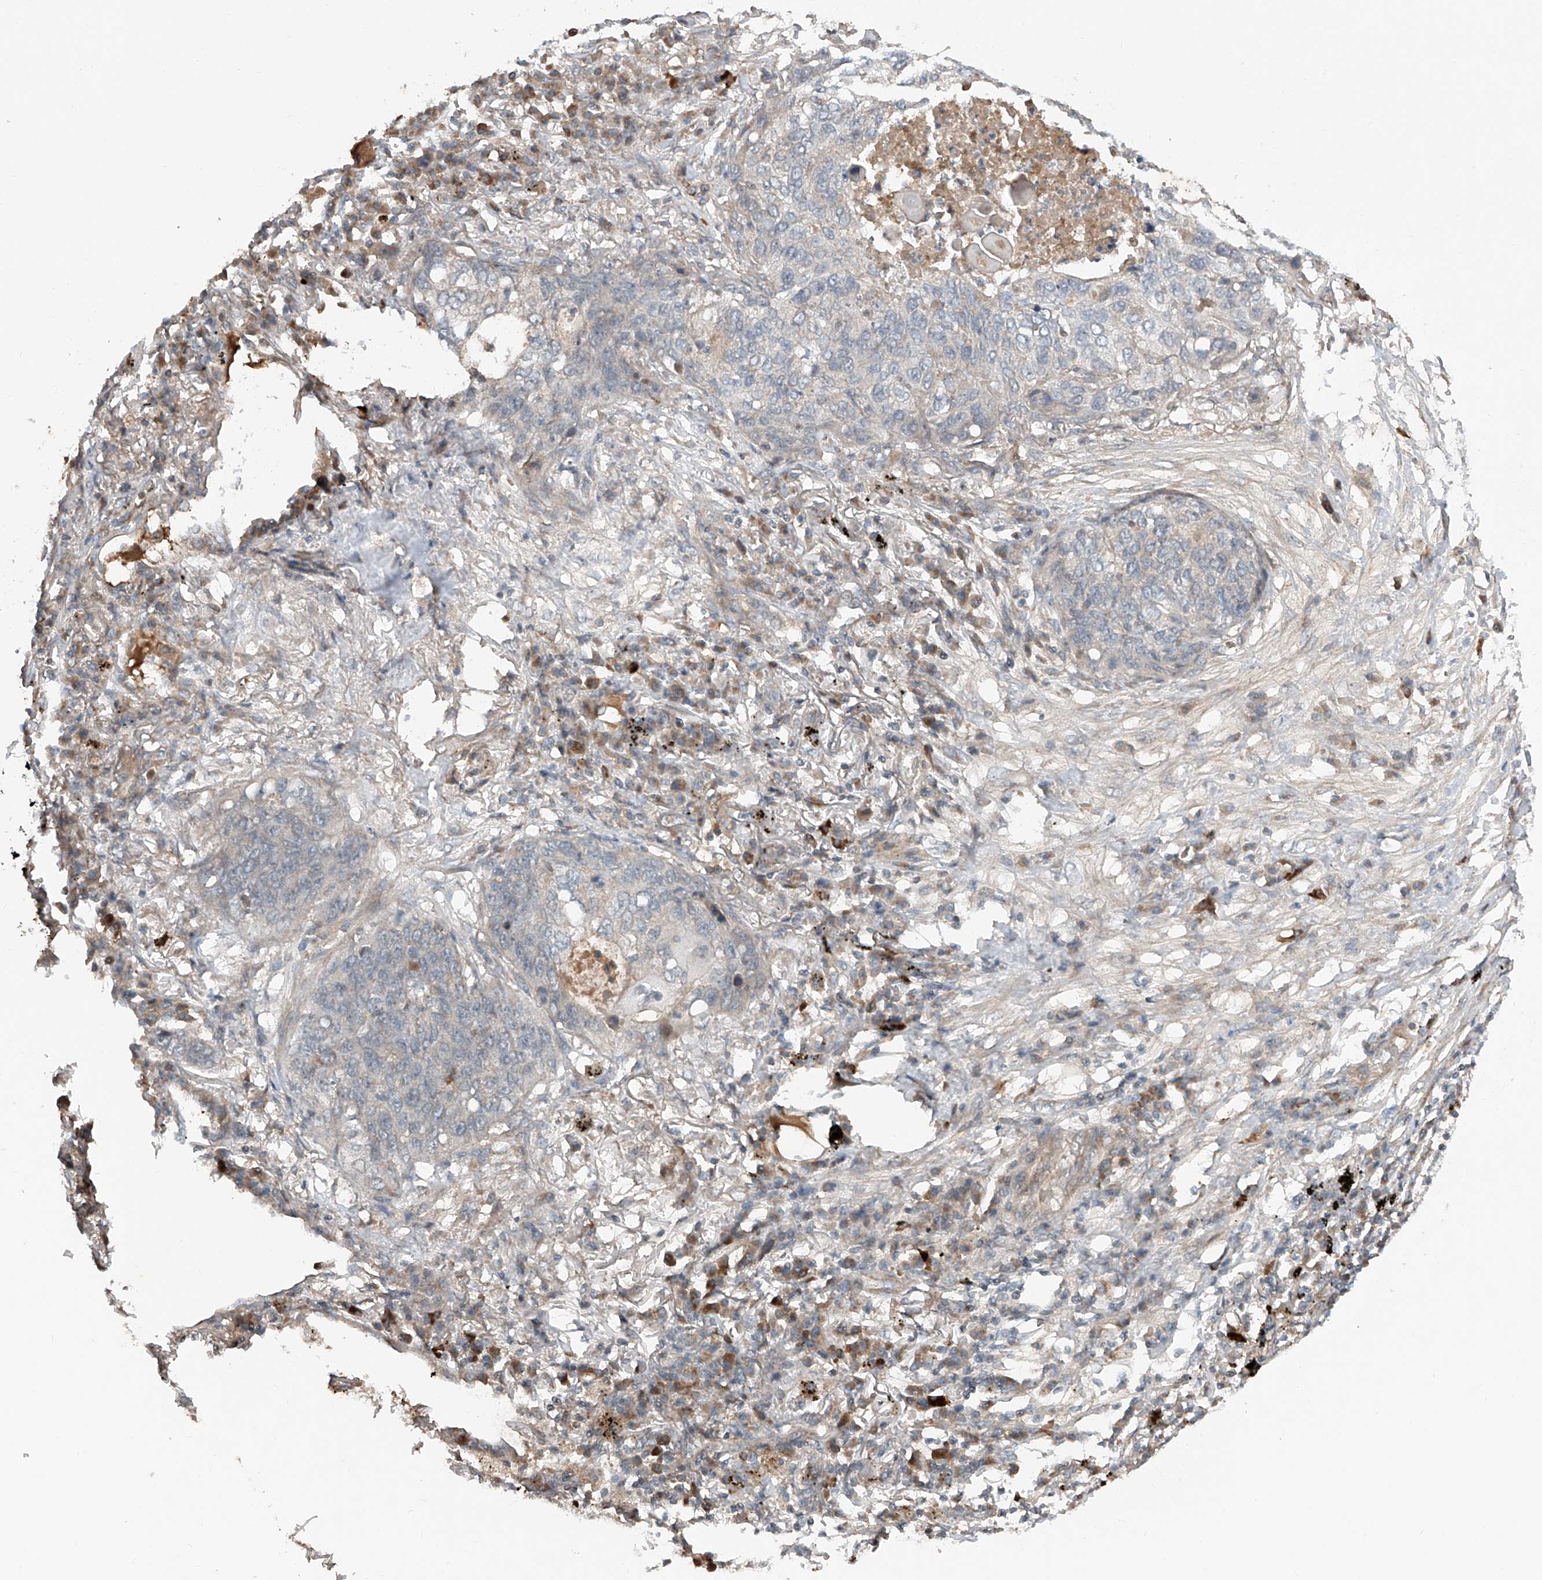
{"staining": {"intensity": "weak", "quantity": "<25%", "location": "cytoplasmic/membranous"}, "tissue": "lung cancer", "cell_type": "Tumor cells", "image_type": "cancer", "snomed": [{"axis": "morphology", "description": "Squamous cell carcinoma, NOS"}, {"axis": "topography", "description": "Lung"}], "caption": "A high-resolution image shows immunohistochemistry staining of squamous cell carcinoma (lung), which displays no significant staining in tumor cells.", "gene": "ADAM23", "patient": {"sex": "female", "age": 63}}